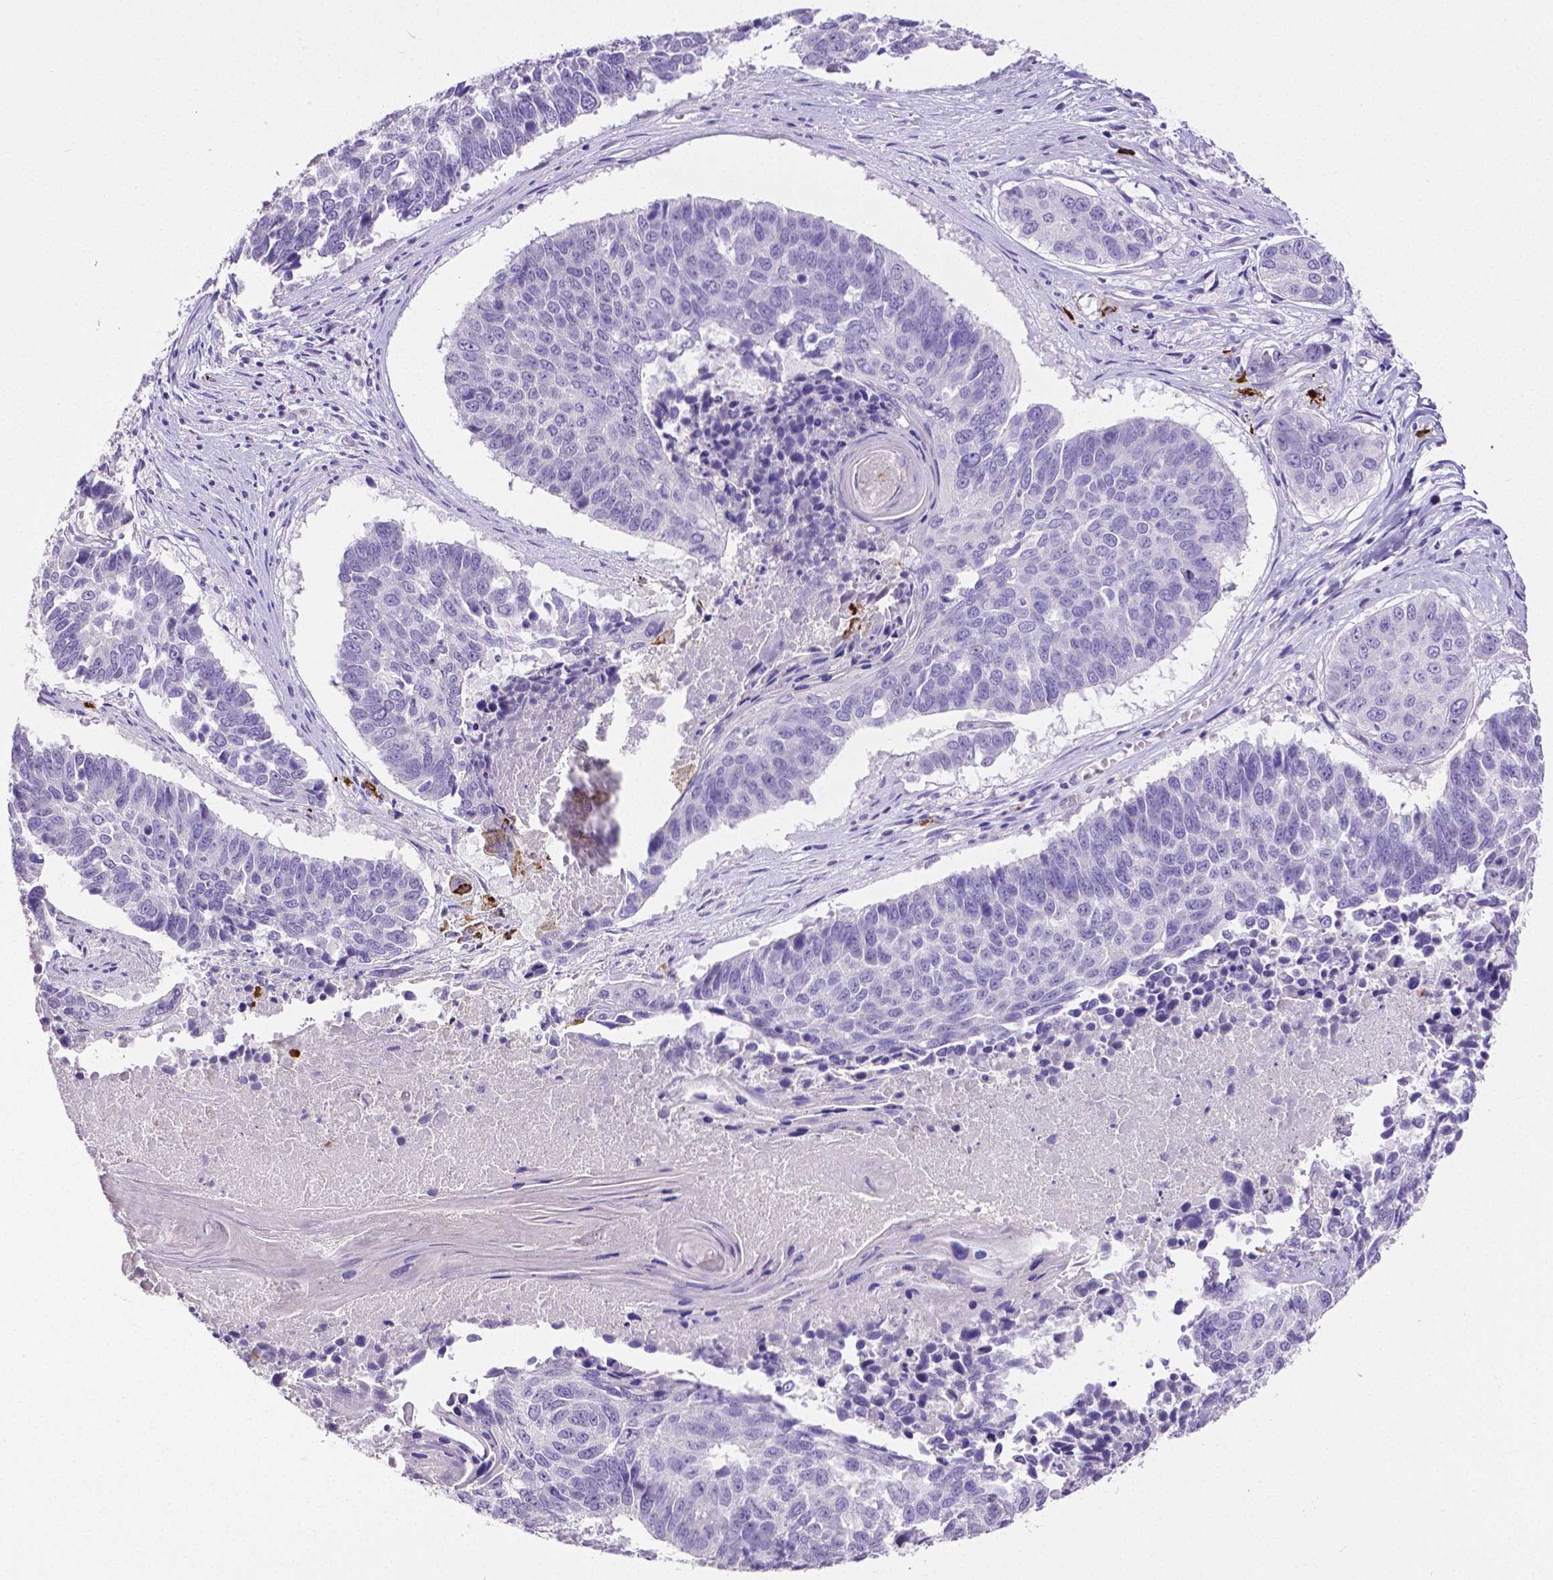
{"staining": {"intensity": "negative", "quantity": "none", "location": "none"}, "tissue": "lung cancer", "cell_type": "Tumor cells", "image_type": "cancer", "snomed": [{"axis": "morphology", "description": "Squamous cell carcinoma, NOS"}, {"axis": "topography", "description": "Lung"}], "caption": "A histopathology image of human lung squamous cell carcinoma is negative for staining in tumor cells. (DAB (3,3'-diaminobenzidine) immunohistochemistry (IHC) visualized using brightfield microscopy, high magnification).", "gene": "MMP9", "patient": {"sex": "male", "age": 73}}